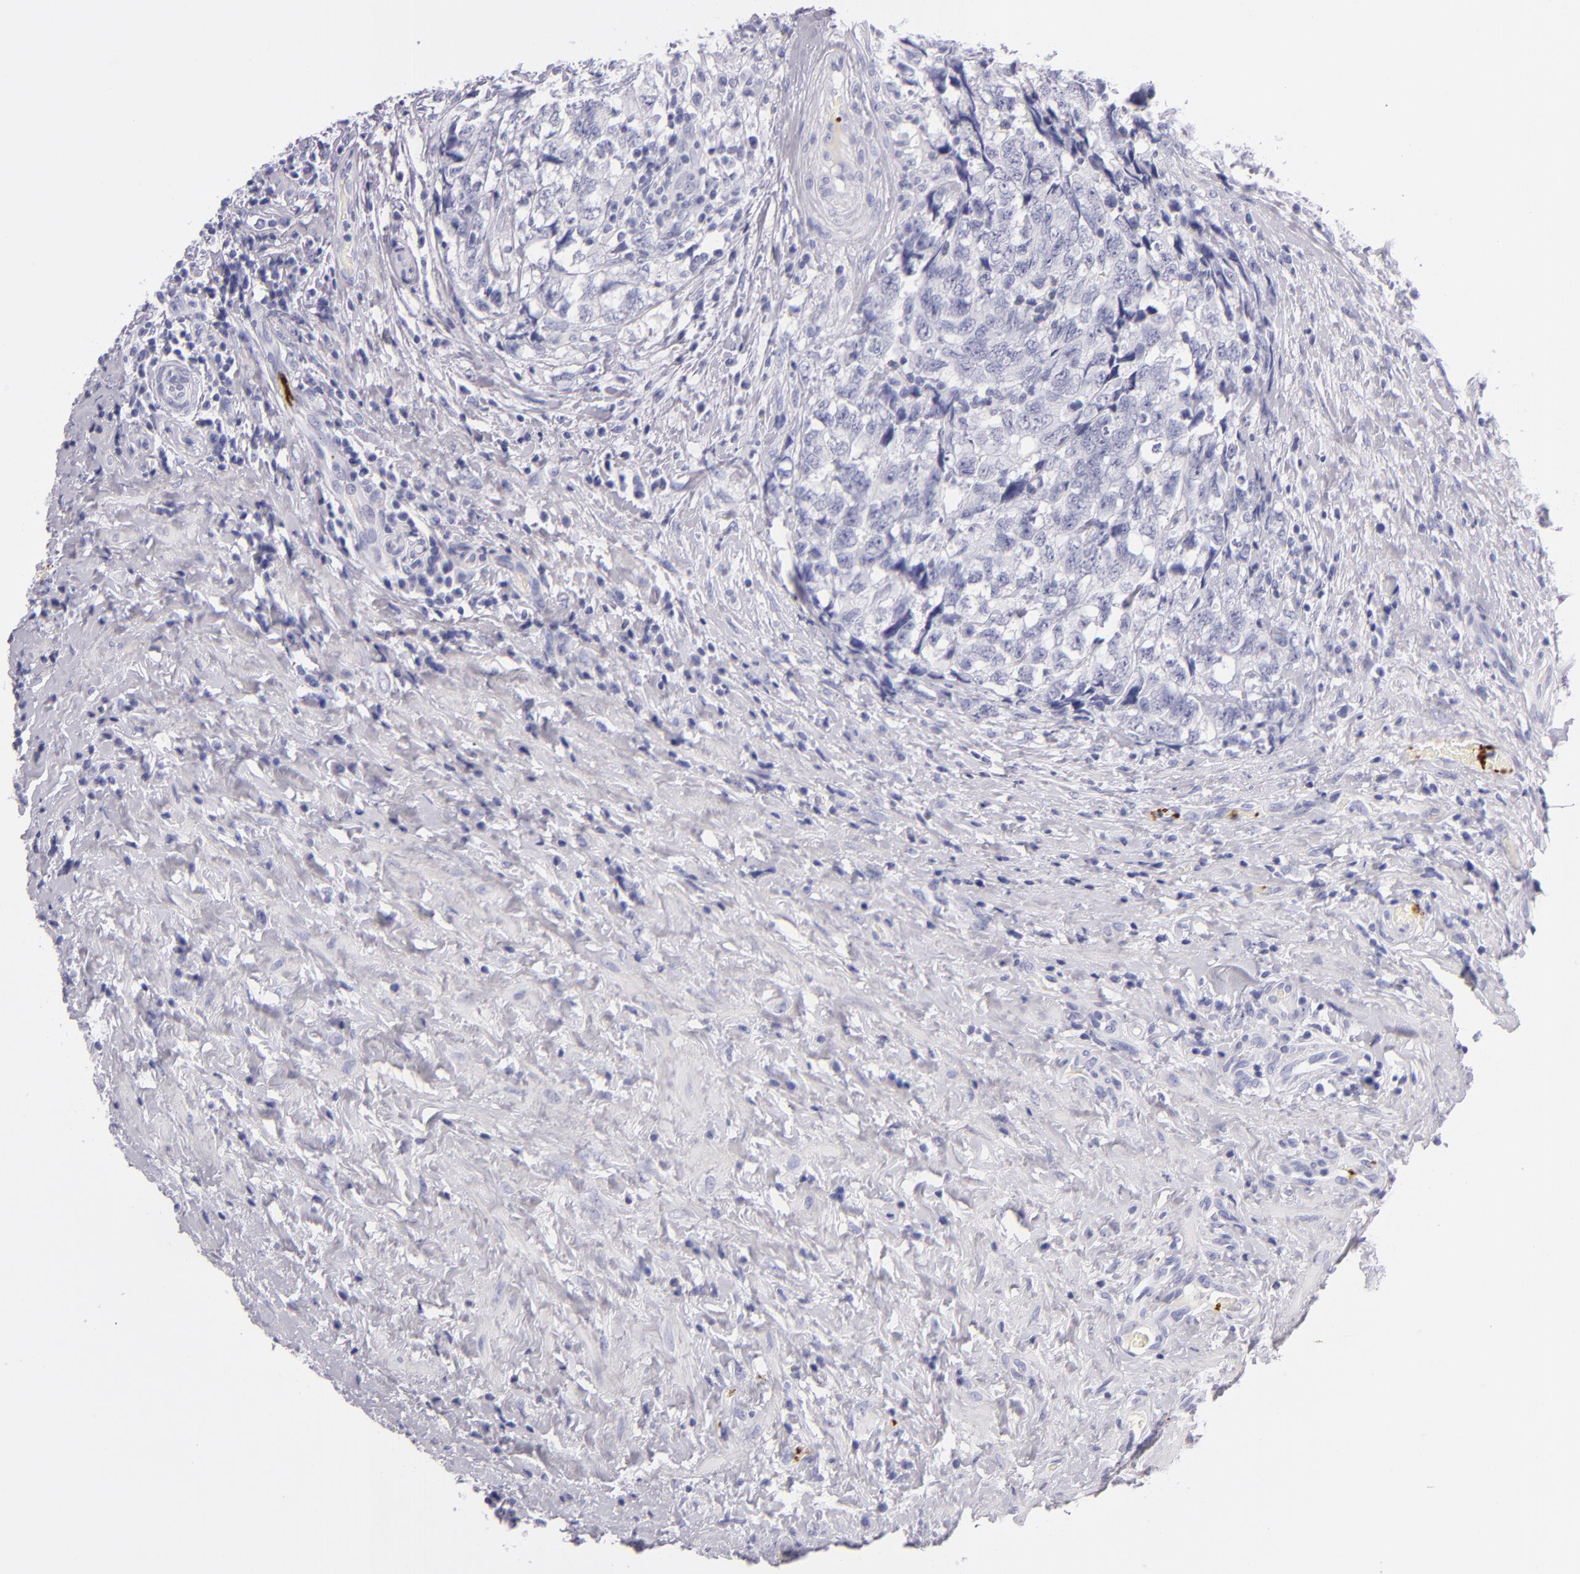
{"staining": {"intensity": "negative", "quantity": "none", "location": "none"}, "tissue": "testis cancer", "cell_type": "Tumor cells", "image_type": "cancer", "snomed": [{"axis": "morphology", "description": "Carcinoma, Embryonal, NOS"}, {"axis": "topography", "description": "Testis"}], "caption": "DAB (3,3'-diaminobenzidine) immunohistochemical staining of human testis cancer (embryonal carcinoma) shows no significant positivity in tumor cells. (DAB IHC, high magnification).", "gene": "GP1BA", "patient": {"sex": "male", "age": 31}}